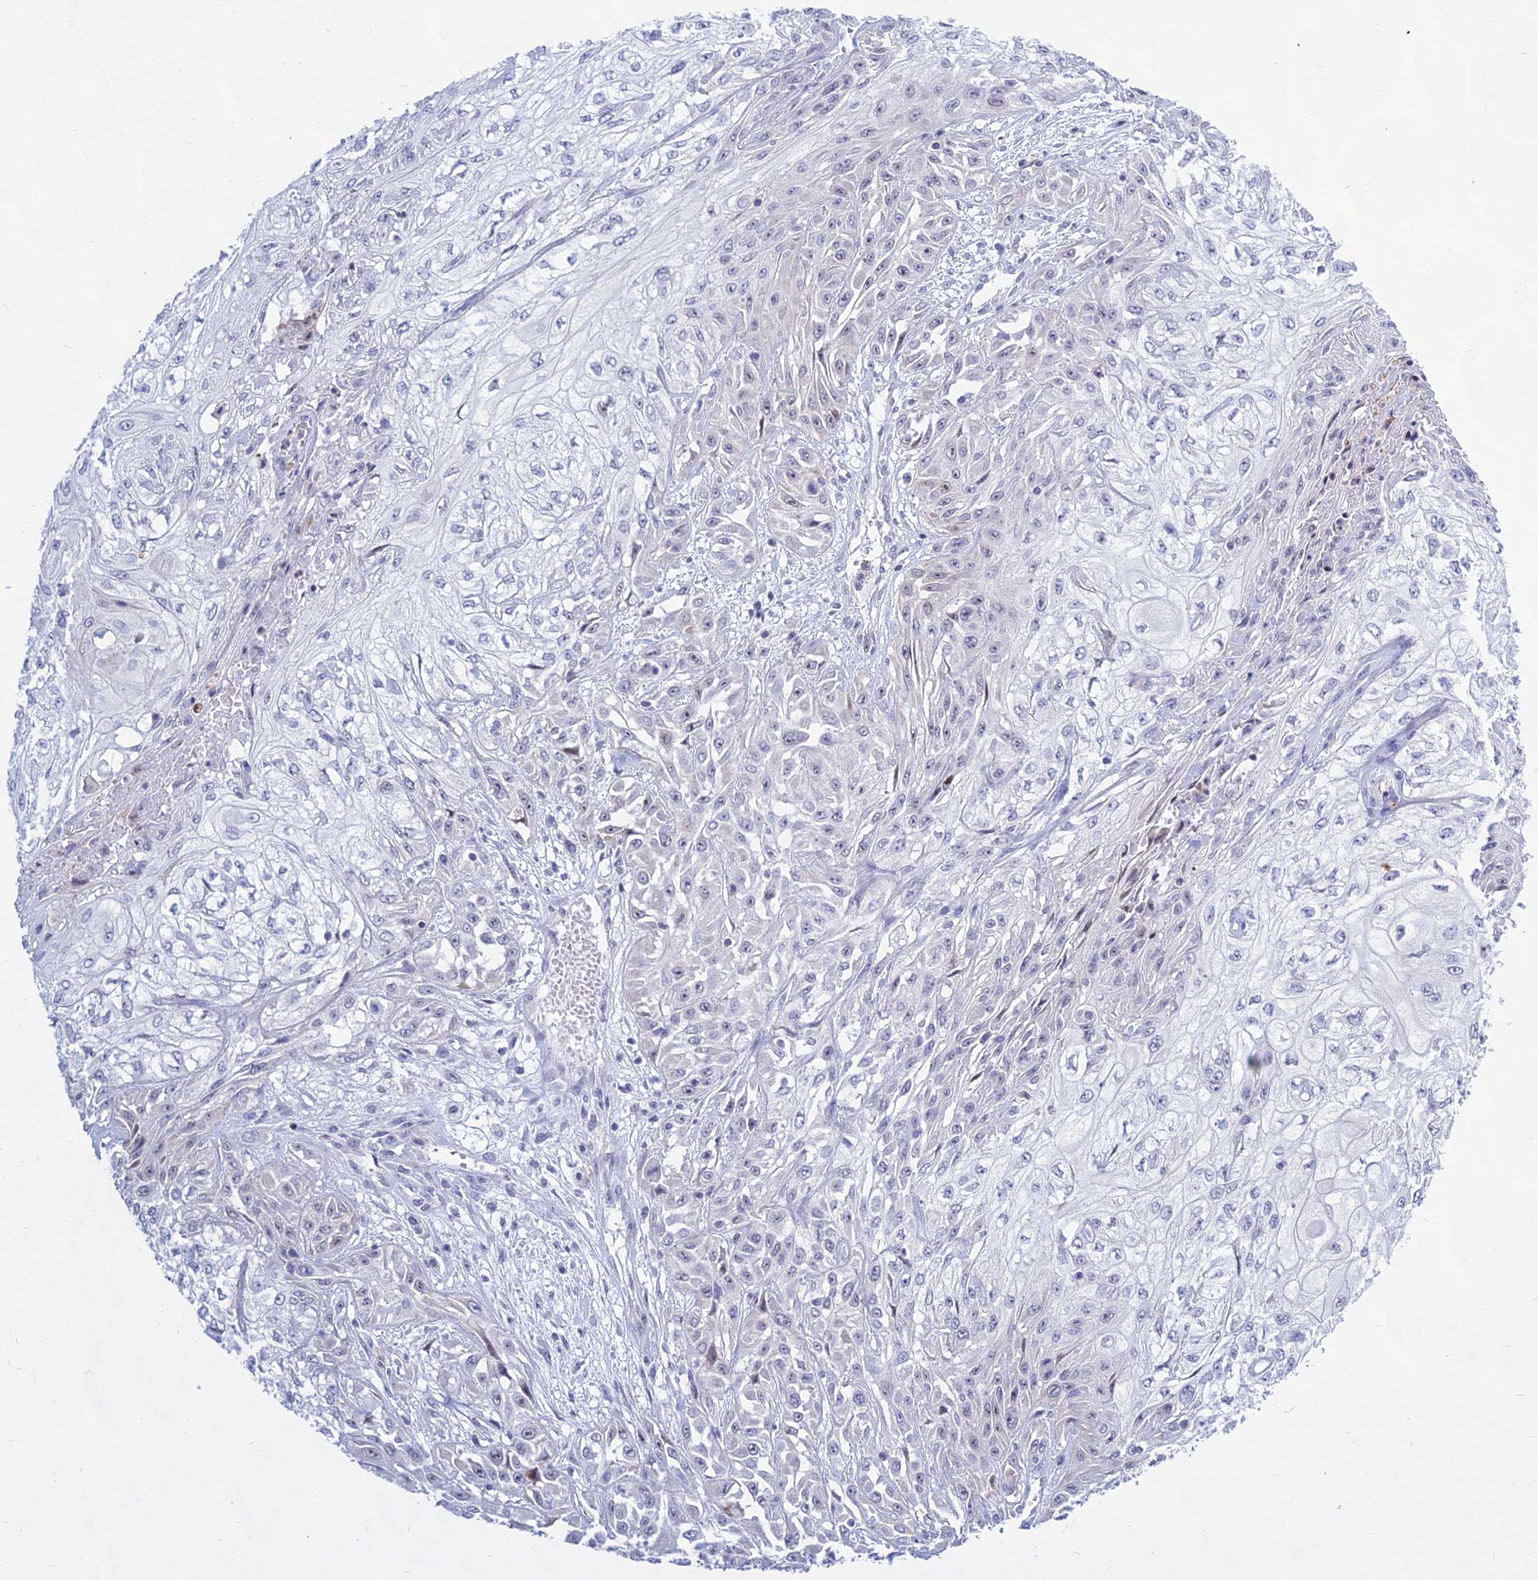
{"staining": {"intensity": "negative", "quantity": "none", "location": "none"}, "tissue": "skin cancer", "cell_type": "Tumor cells", "image_type": "cancer", "snomed": [{"axis": "morphology", "description": "Squamous cell carcinoma, NOS"}, {"axis": "morphology", "description": "Squamous cell carcinoma, metastatic, NOS"}, {"axis": "topography", "description": "Skin"}, {"axis": "topography", "description": "Lymph node"}], "caption": "This is a micrograph of immunohistochemistry (IHC) staining of skin cancer, which shows no staining in tumor cells. (DAB IHC visualized using brightfield microscopy, high magnification).", "gene": "KRR1", "patient": {"sex": "male", "age": 75}}